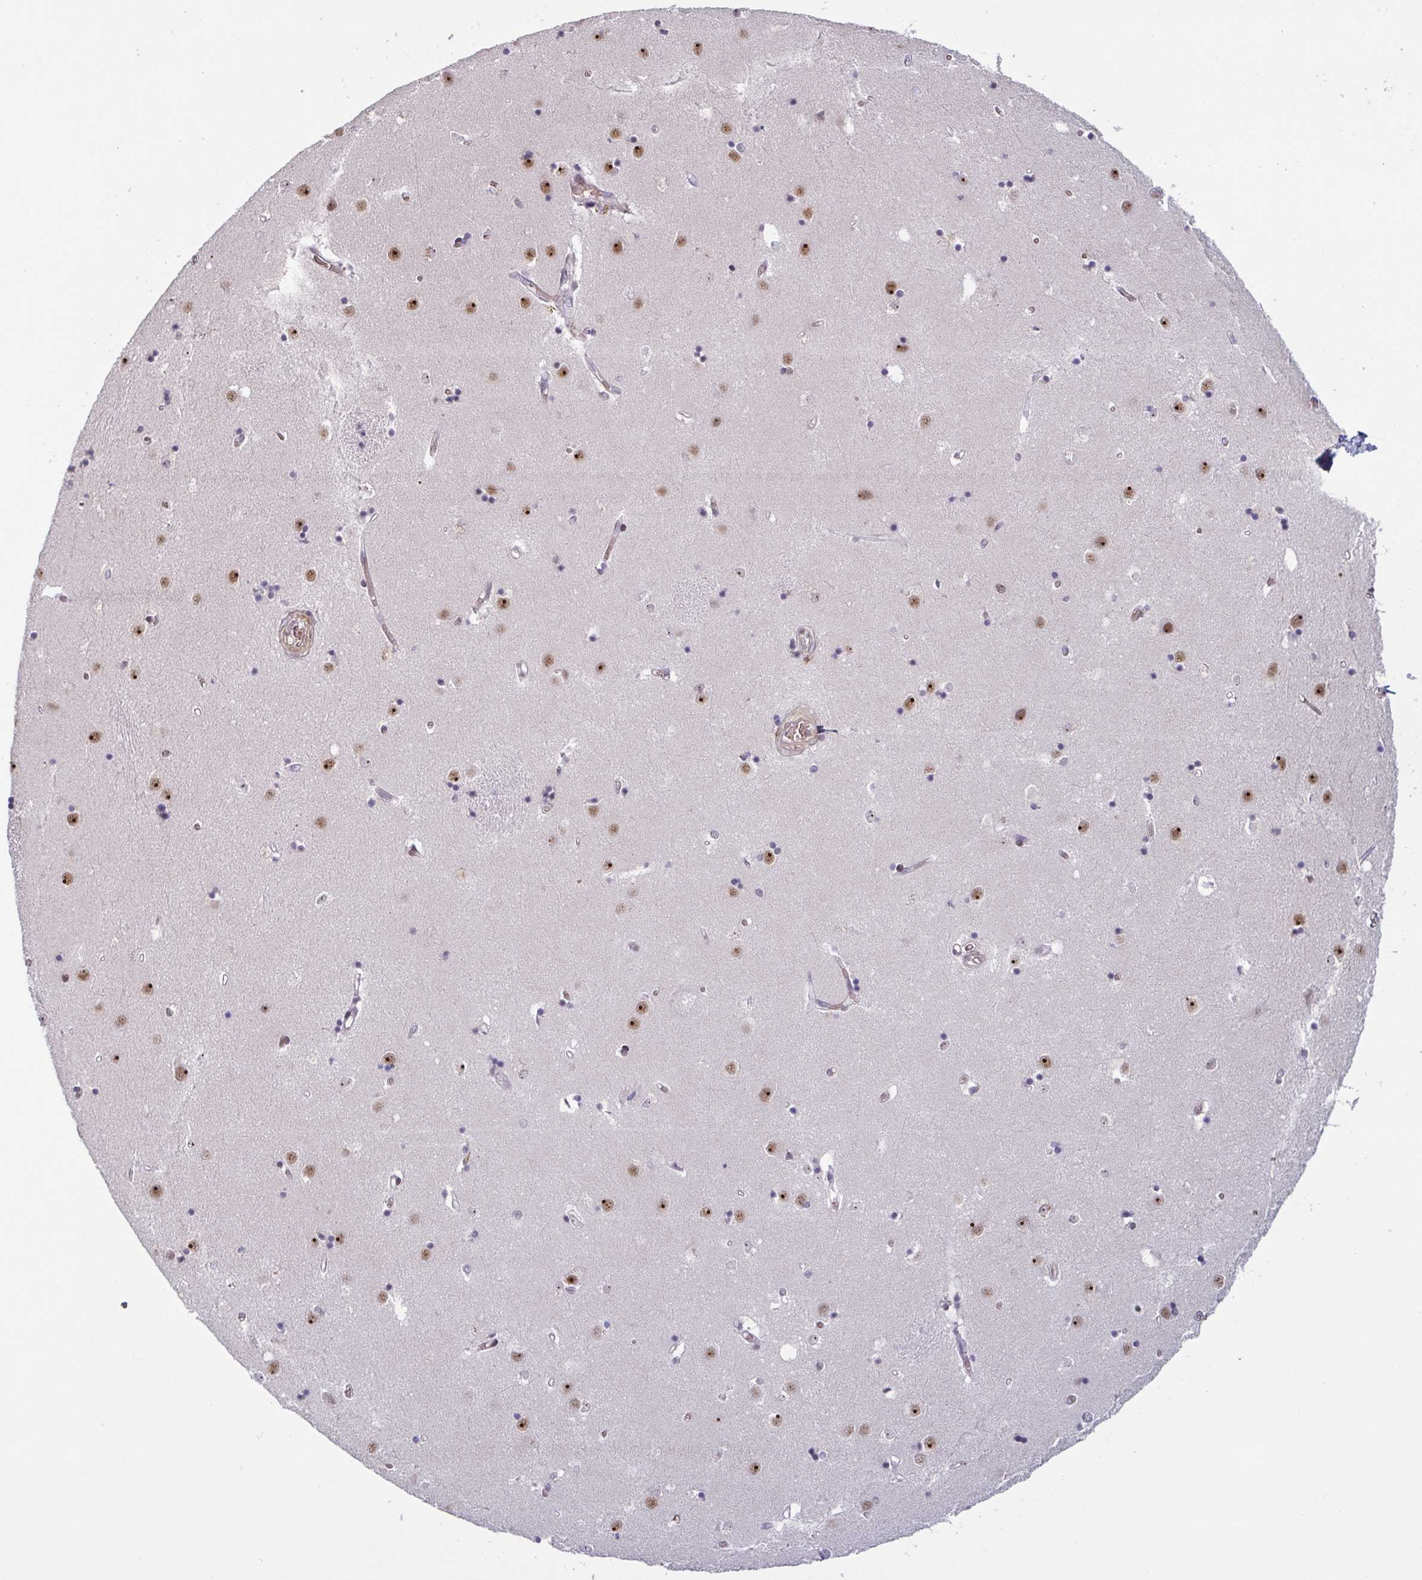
{"staining": {"intensity": "moderate", "quantity": "<25%", "location": "nuclear"}, "tissue": "caudate", "cell_type": "Glial cells", "image_type": "normal", "snomed": [{"axis": "morphology", "description": "Normal tissue, NOS"}, {"axis": "topography", "description": "Lateral ventricle wall"}], "caption": "DAB immunohistochemical staining of normal human caudate demonstrates moderate nuclear protein staining in about <25% of glial cells. (DAB IHC with brightfield microscopy, high magnification).", "gene": "NLRP13", "patient": {"sex": "male", "age": 54}}